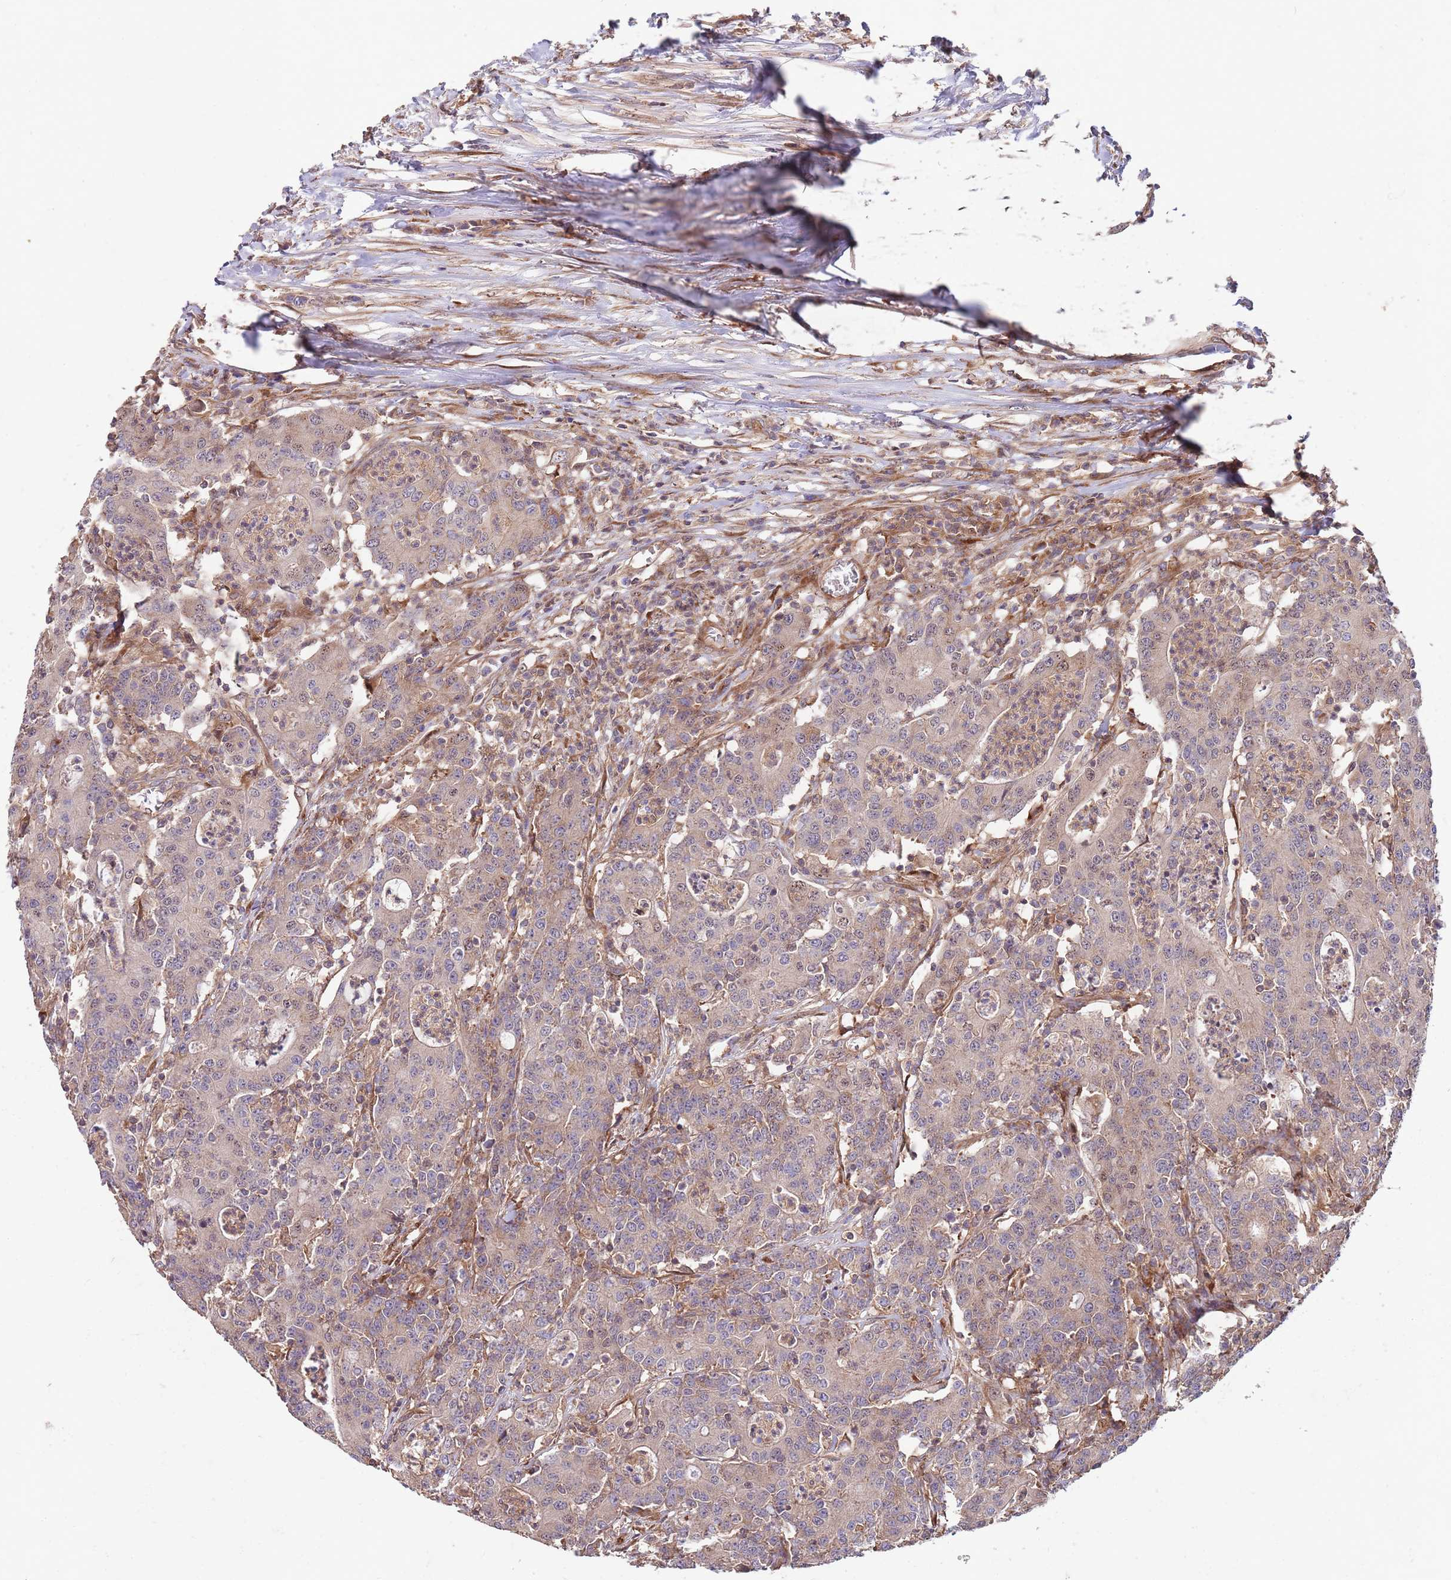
{"staining": {"intensity": "weak", "quantity": "25%-75%", "location": "cytoplasmic/membranous,nuclear"}, "tissue": "colorectal cancer", "cell_type": "Tumor cells", "image_type": "cancer", "snomed": [{"axis": "morphology", "description": "Adenocarcinoma, NOS"}, {"axis": "topography", "description": "Colon"}], "caption": "IHC staining of colorectal cancer (adenocarcinoma), which reveals low levels of weak cytoplasmic/membranous and nuclear positivity in about 25%-75% of tumor cells indicating weak cytoplasmic/membranous and nuclear protein expression. The staining was performed using DAB (3,3'-diaminobenzidine) (brown) for protein detection and nuclei were counterstained in hematoxylin (blue).", "gene": "RNF19B", "patient": {"sex": "male", "age": 83}}